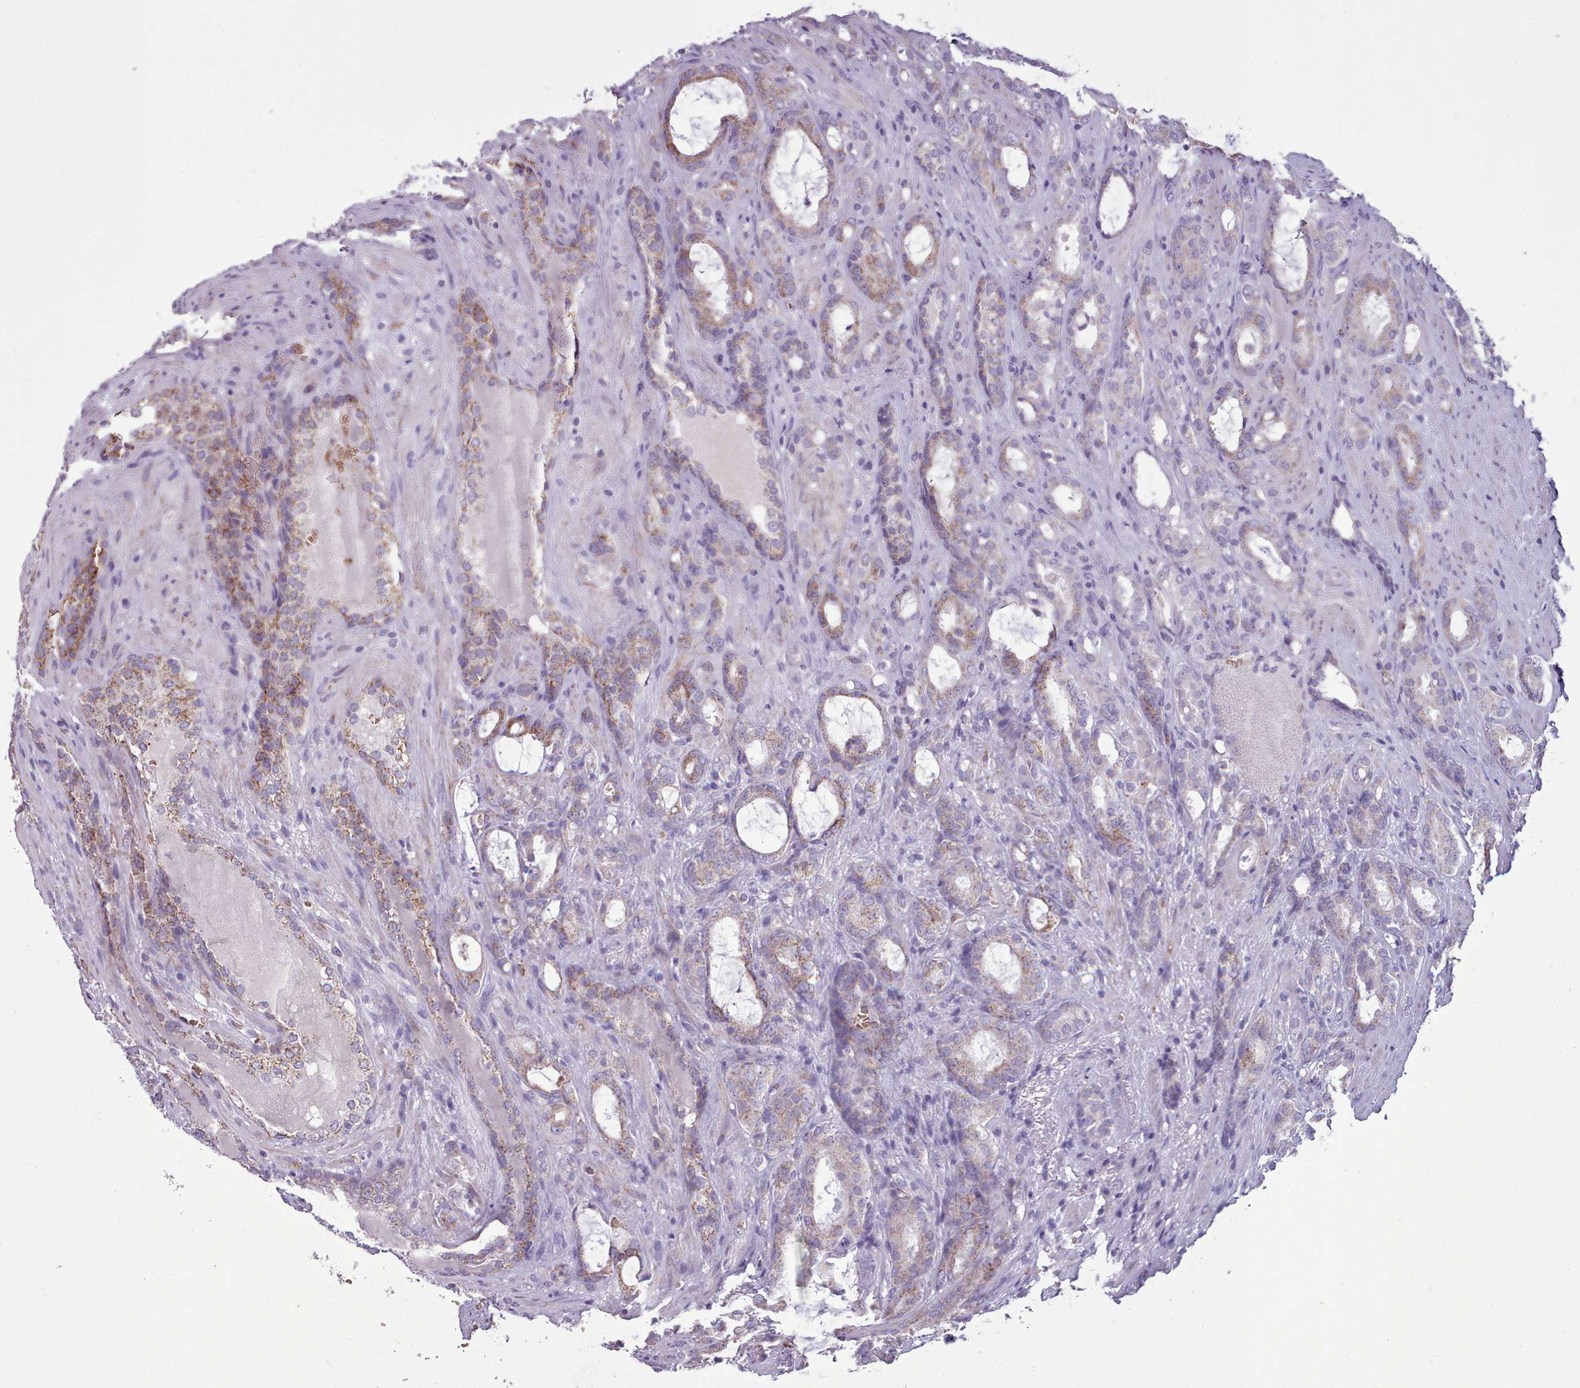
{"staining": {"intensity": "weak", "quantity": "25%-75%", "location": "cytoplasmic/membranous"}, "tissue": "prostate cancer", "cell_type": "Tumor cells", "image_type": "cancer", "snomed": [{"axis": "morphology", "description": "Adenocarcinoma, High grade"}, {"axis": "topography", "description": "Prostate"}], "caption": "Protein expression analysis of prostate high-grade adenocarcinoma displays weak cytoplasmic/membranous staining in about 25%-75% of tumor cells.", "gene": "AK4", "patient": {"sex": "male", "age": 72}}